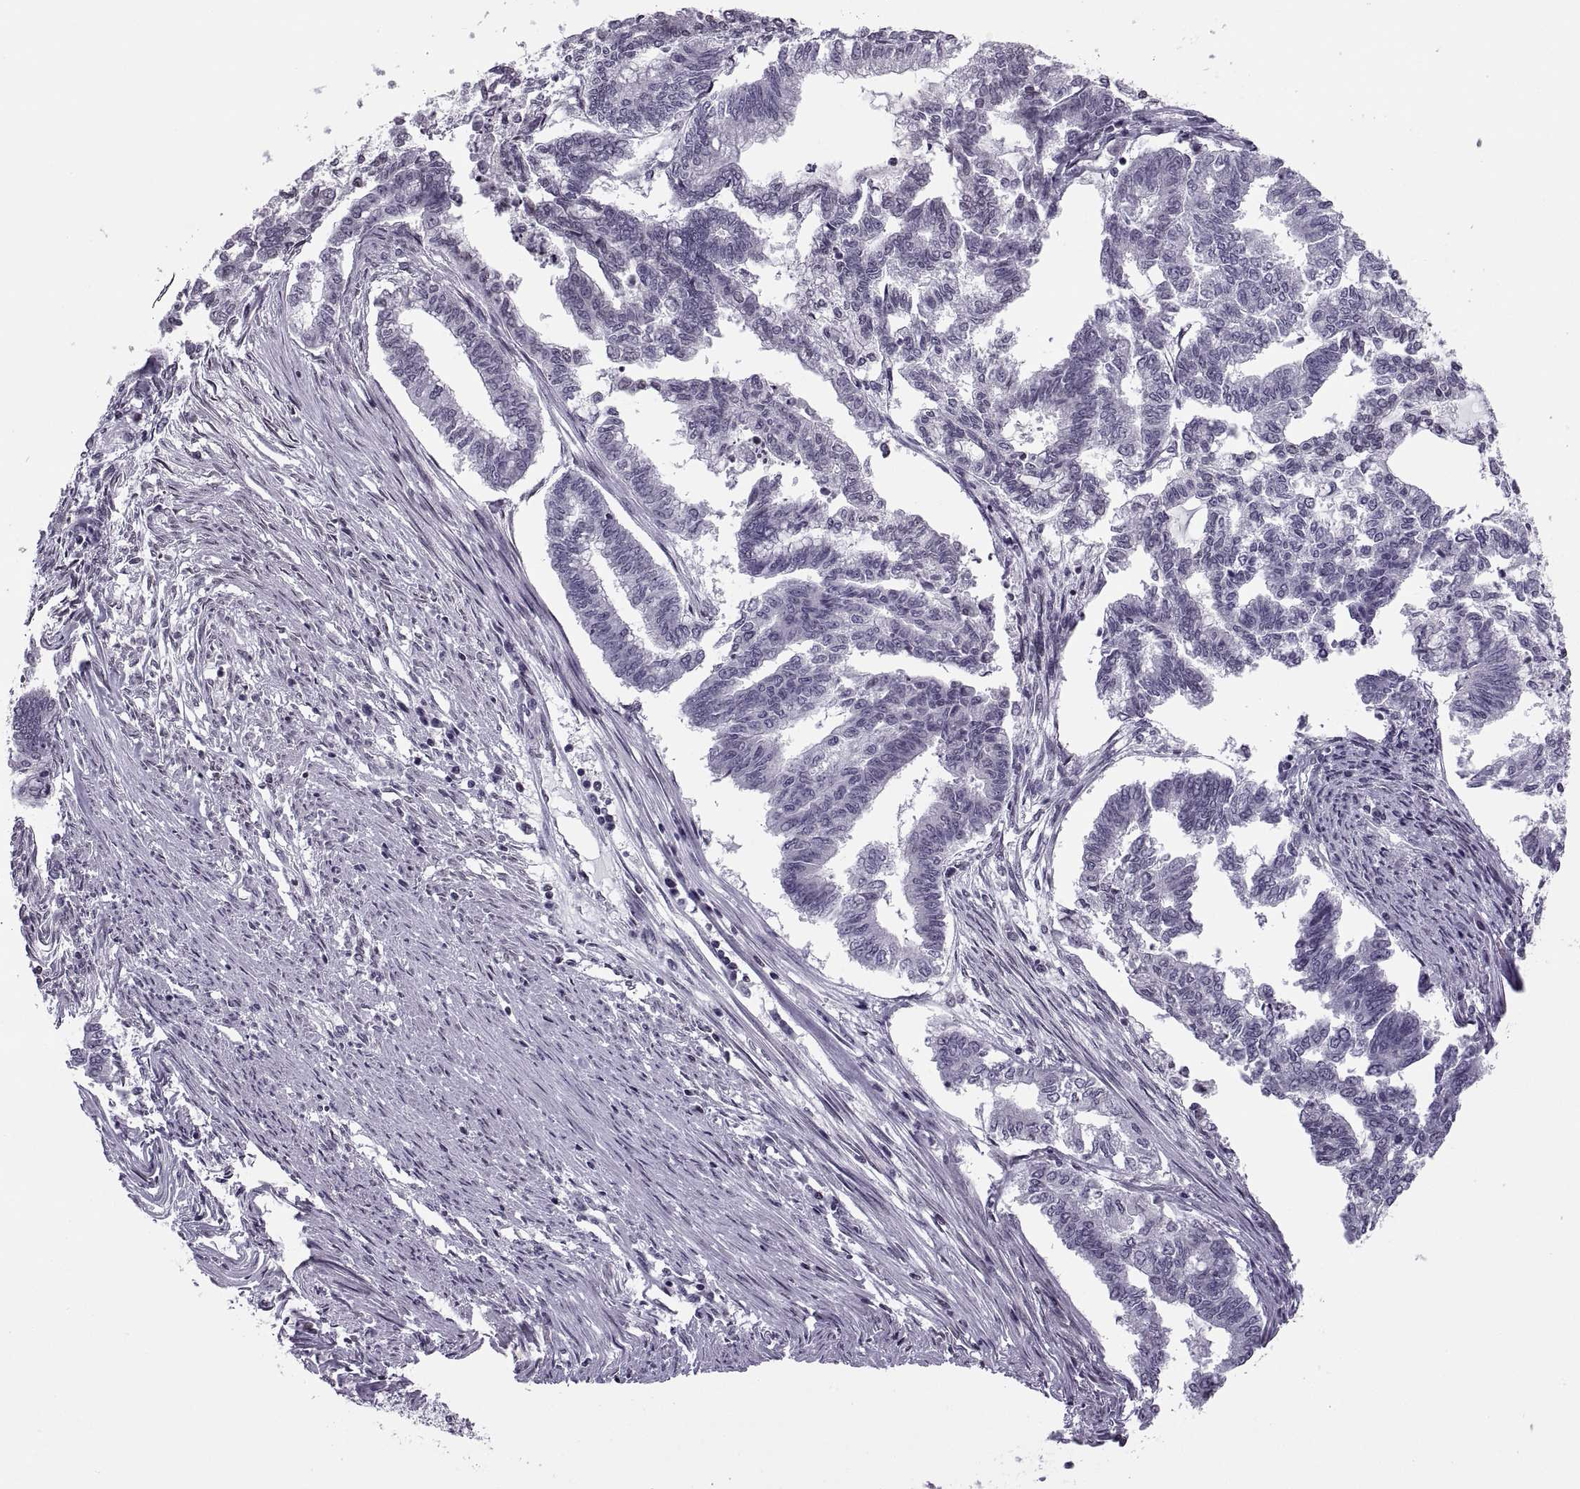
{"staining": {"intensity": "negative", "quantity": "none", "location": "none"}, "tissue": "endometrial cancer", "cell_type": "Tumor cells", "image_type": "cancer", "snomed": [{"axis": "morphology", "description": "Adenocarcinoma, NOS"}, {"axis": "topography", "description": "Endometrium"}], "caption": "An IHC micrograph of endometrial adenocarcinoma is shown. There is no staining in tumor cells of endometrial adenocarcinoma. Brightfield microscopy of IHC stained with DAB (brown) and hematoxylin (blue), captured at high magnification.", "gene": "H1-8", "patient": {"sex": "female", "age": 79}}